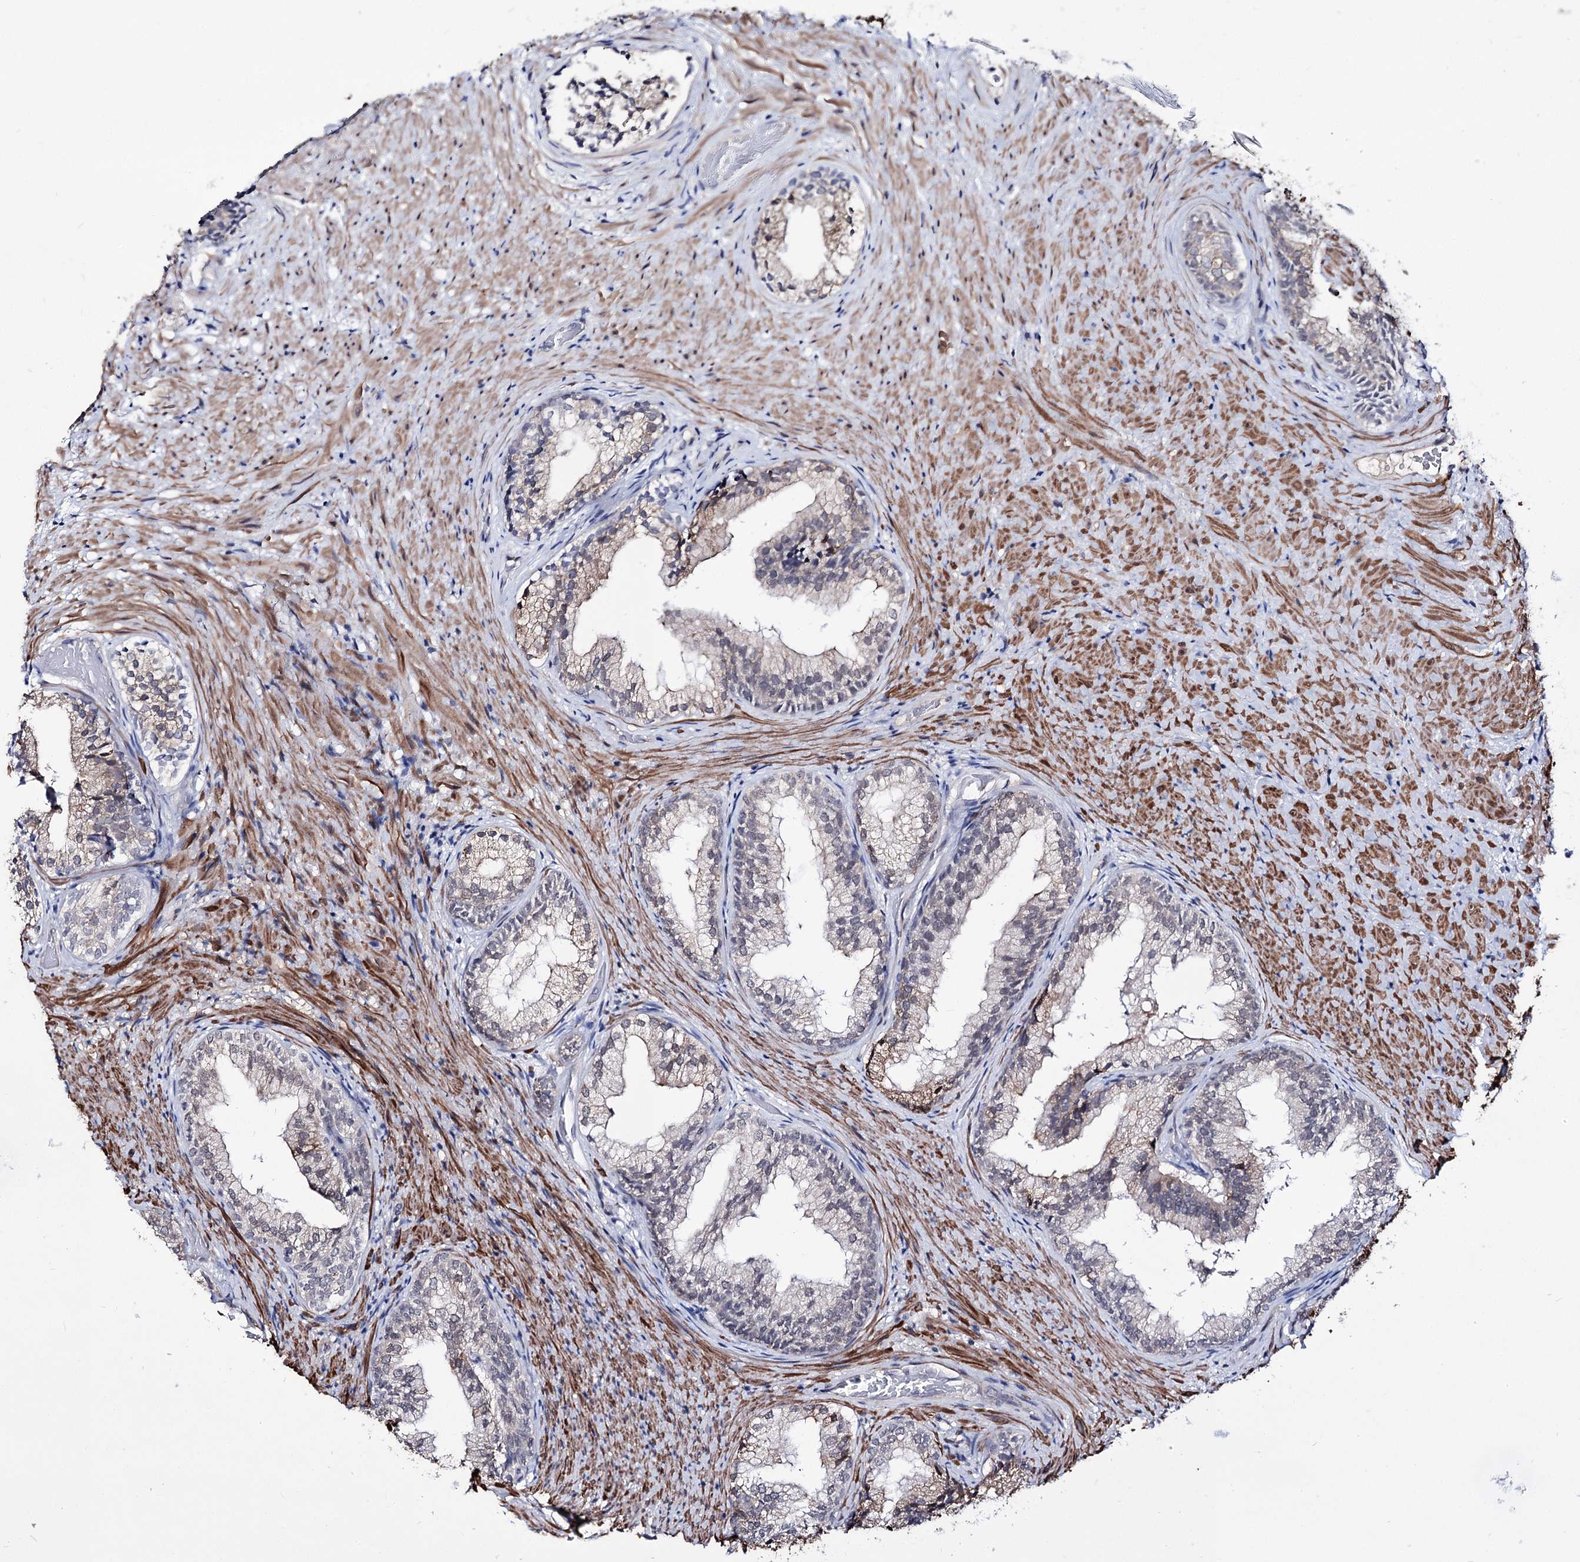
{"staining": {"intensity": "weak", "quantity": "<25%", "location": "cytoplasmic/membranous"}, "tissue": "prostate", "cell_type": "Glandular cells", "image_type": "normal", "snomed": [{"axis": "morphology", "description": "Normal tissue, NOS"}, {"axis": "topography", "description": "Prostate"}], "caption": "This photomicrograph is of normal prostate stained with immunohistochemistry to label a protein in brown with the nuclei are counter-stained blue. There is no positivity in glandular cells.", "gene": "PPRC1", "patient": {"sex": "male", "age": 76}}